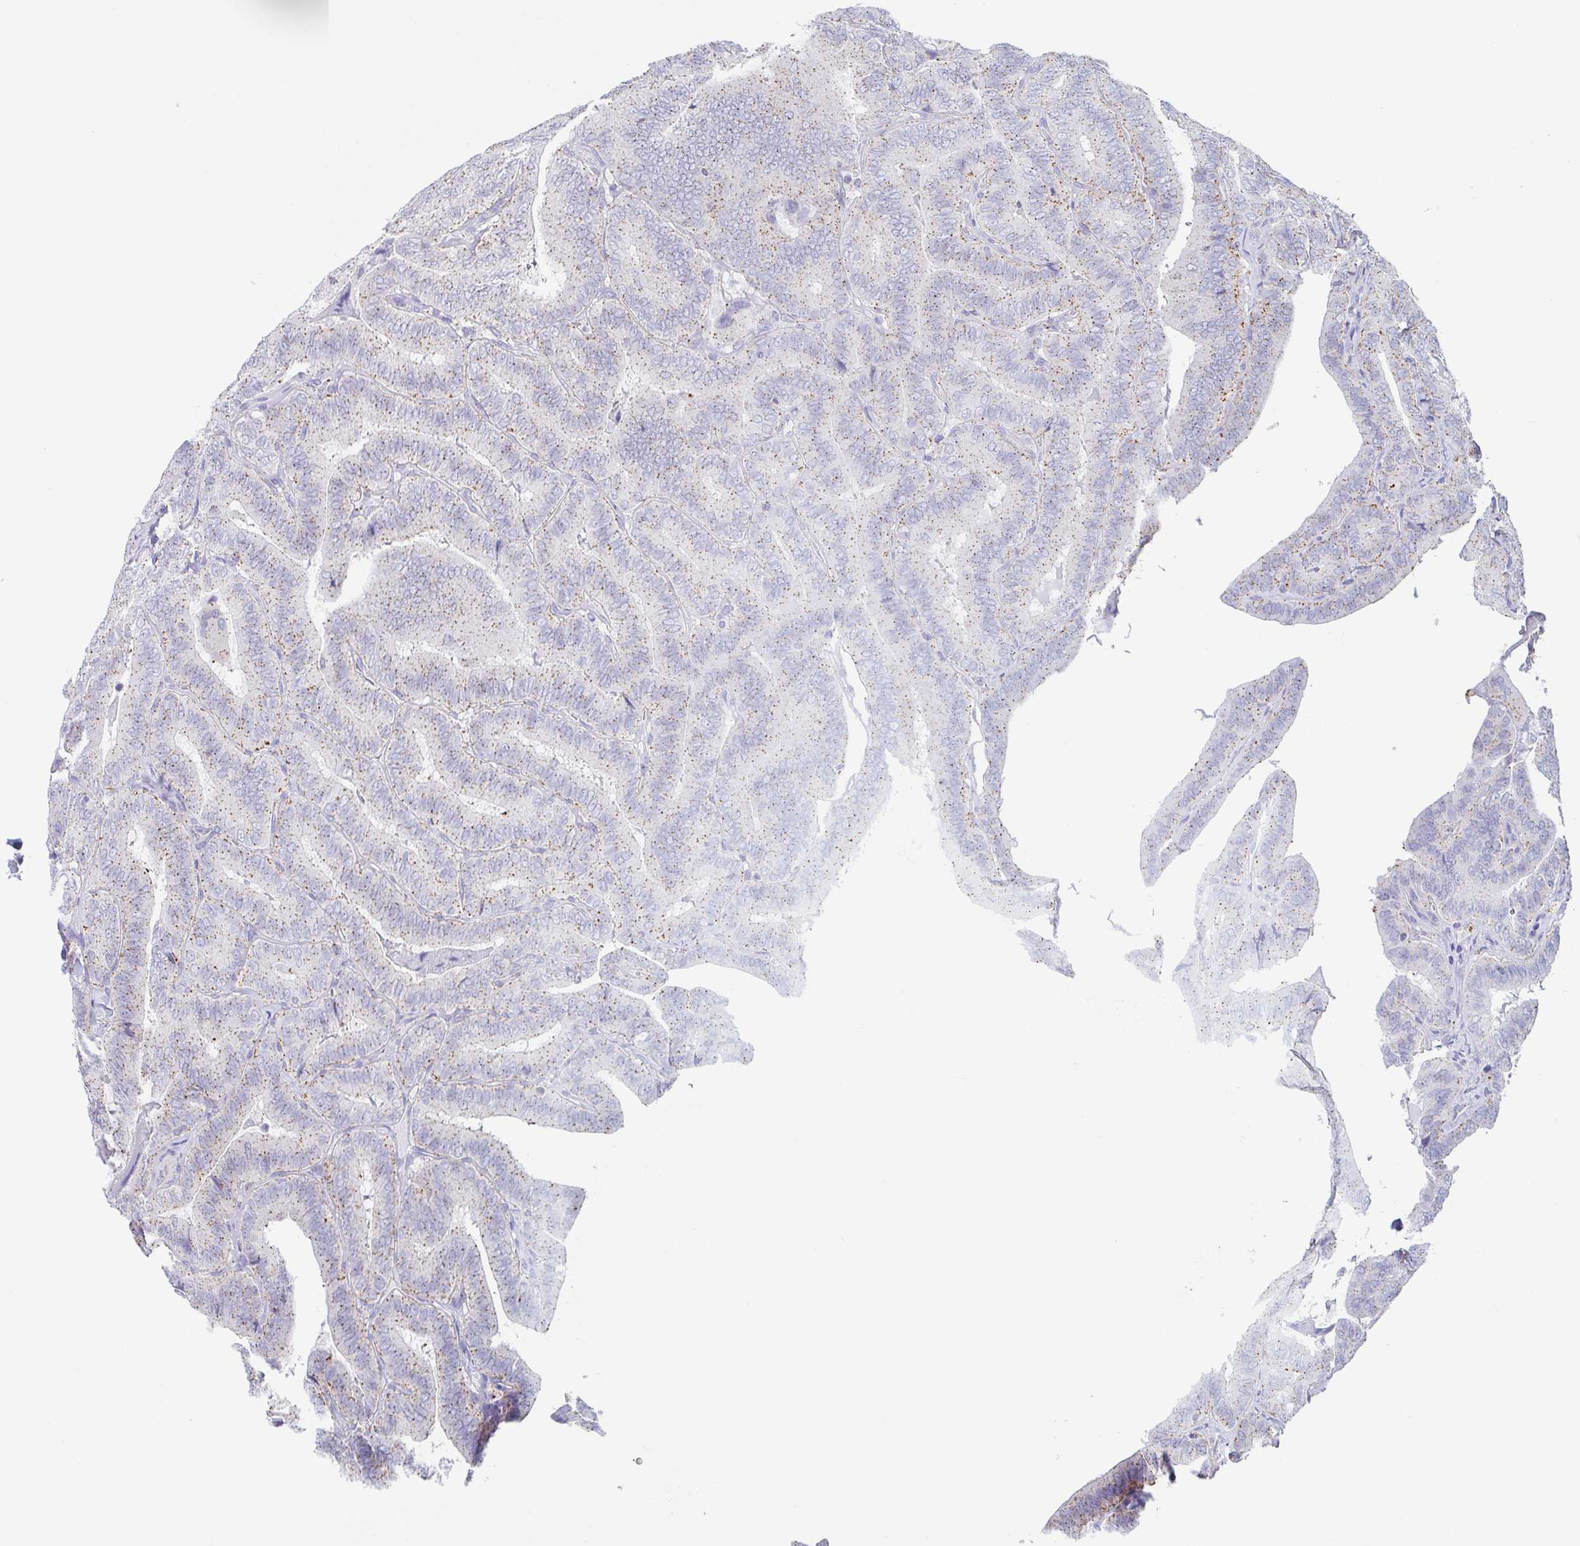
{"staining": {"intensity": "moderate", "quantity": ">75%", "location": "cytoplasmic/membranous"}, "tissue": "thyroid cancer", "cell_type": "Tumor cells", "image_type": "cancer", "snomed": [{"axis": "morphology", "description": "Papillary adenocarcinoma, NOS"}, {"axis": "topography", "description": "Thyroid gland"}], "caption": "Moderate cytoplasmic/membranous protein positivity is appreciated in about >75% of tumor cells in thyroid cancer.", "gene": "CHMP5", "patient": {"sex": "male", "age": 61}}